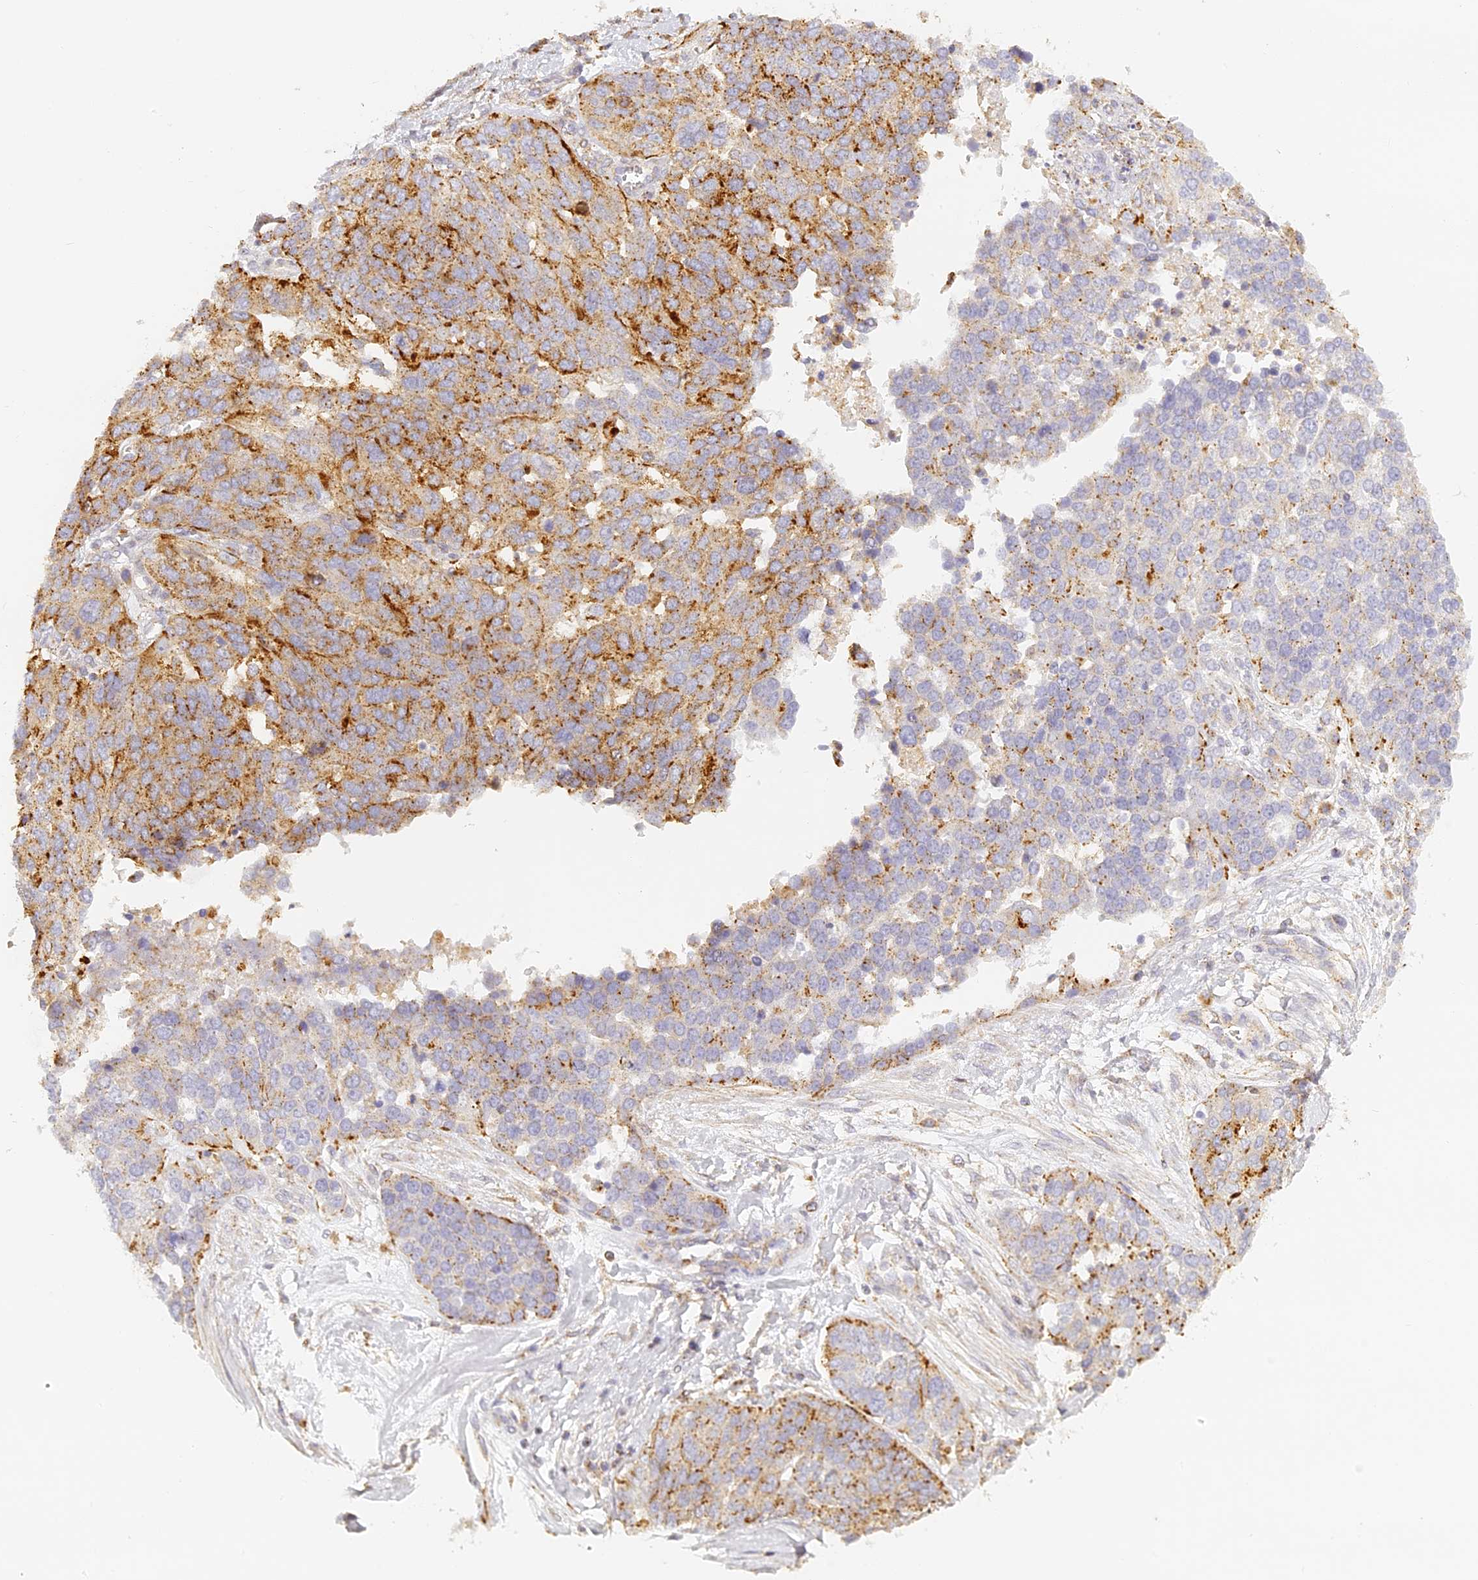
{"staining": {"intensity": "moderate", "quantity": ">75%", "location": "cytoplasmic/membranous"}, "tissue": "ovarian cancer", "cell_type": "Tumor cells", "image_type": "cancer", "snomed": [{"axis": "morphology", "description": "Cystadenocarcinoma, serous, NOS"}, {"axis": "topography", "description": "Ovary"}], "caption": "Protein expression analysis of human ovarian cancer reveals moderate cytoplasmic/membranous expression in approximately >75% of tumor cells.", "gene": "LAMP2", "patient": {"sex": "female", "age": 44}}